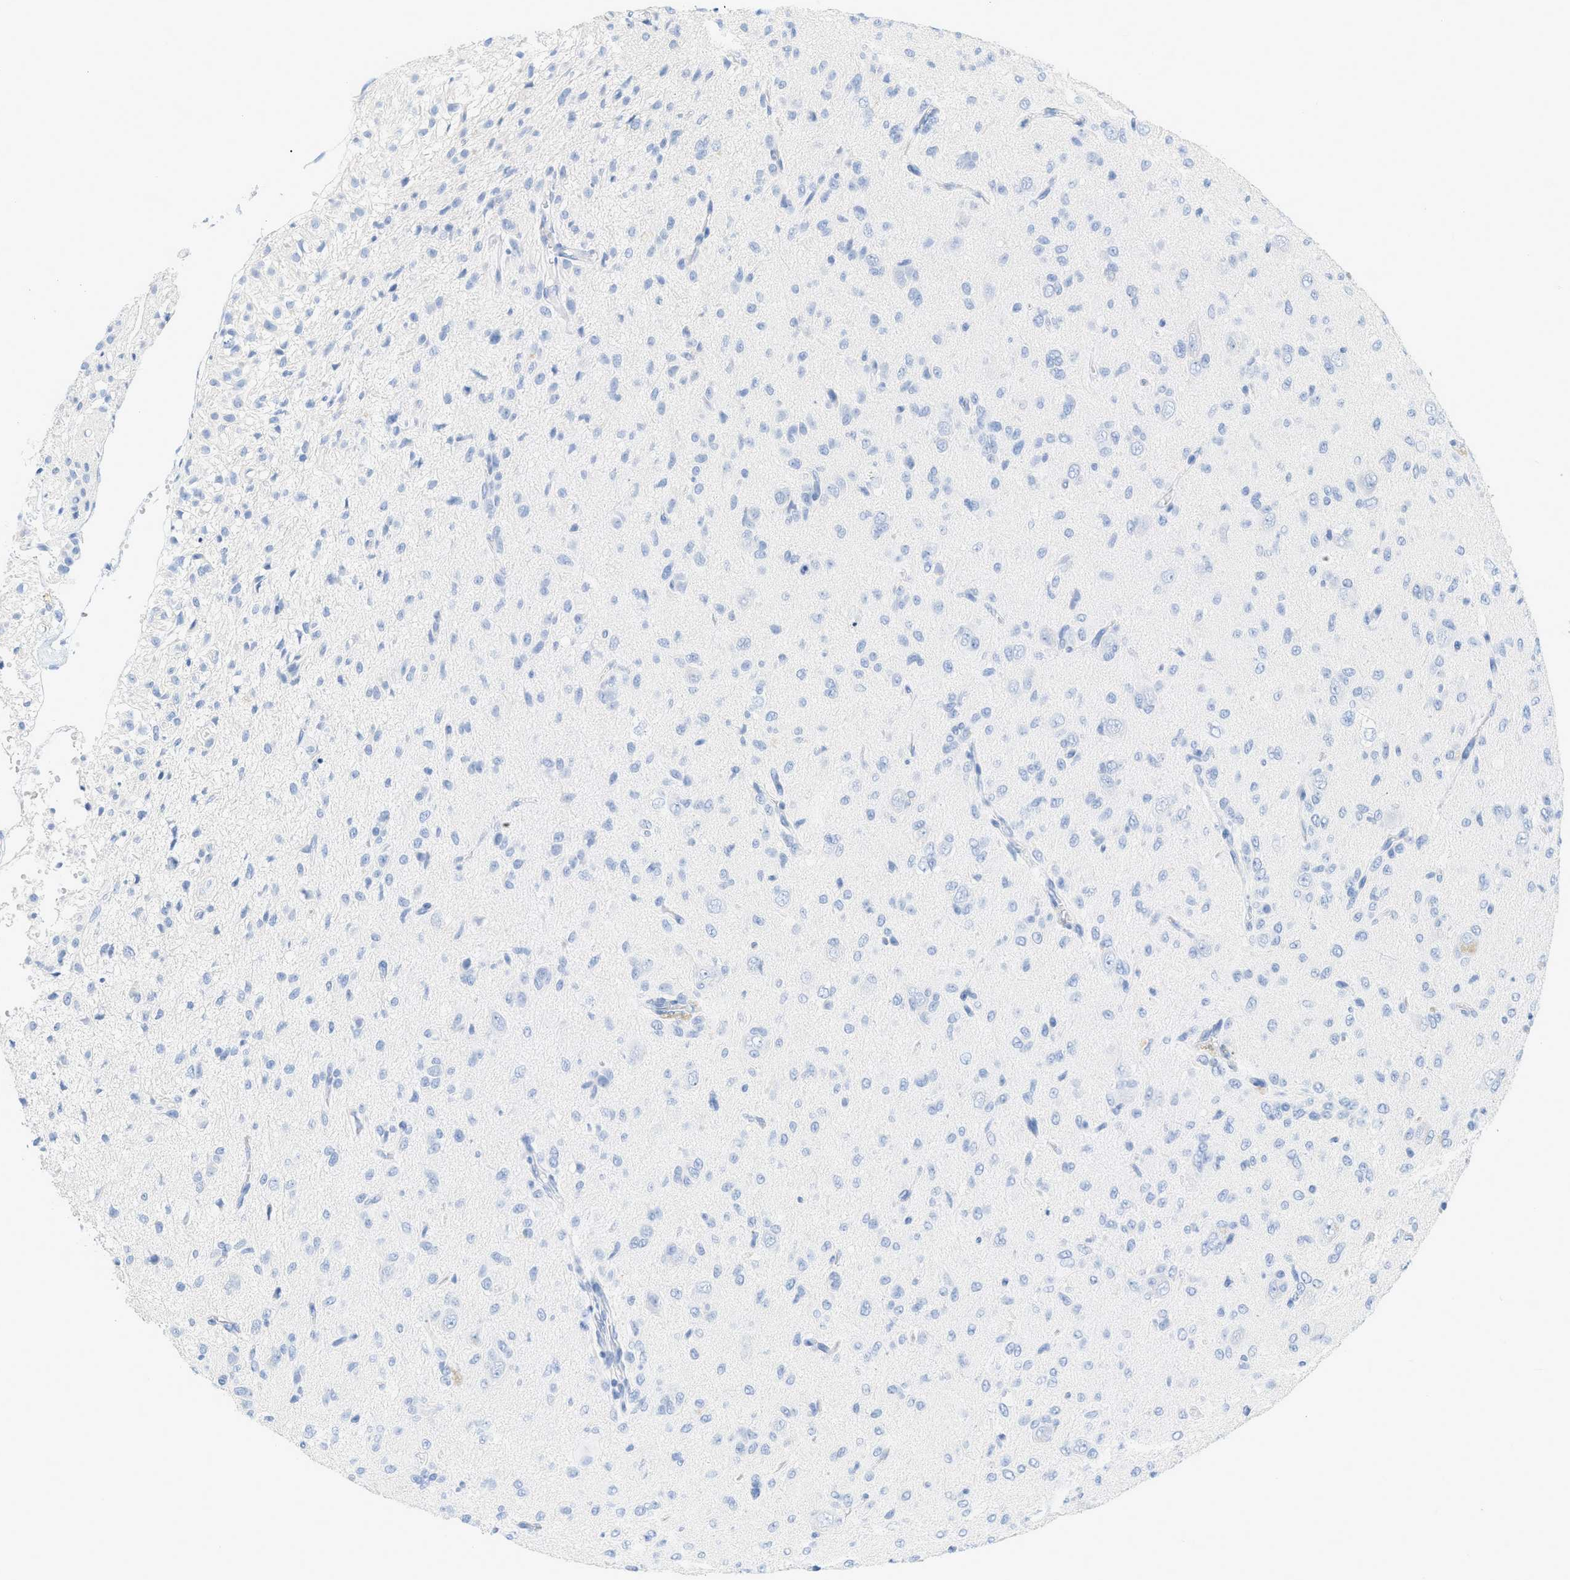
{"staining": {"intensity": "negative", "quantity": "none", "location": "none"}, "tissue": "glioma", "cell_type": "Tumor cells", "image_type": "cancer", "snomed": [{"axis": "morphology", "description": "Glioma, malignant, High grade"}, {"axis": "topography", "description": "Brain"}], "caption": "DAB immunohistochemical staining of malignant high-grade glioma reveals no significant positivity in tumor cells.", "gene": "PAPPA", "patient": {"sex": "female", "age": 59}}